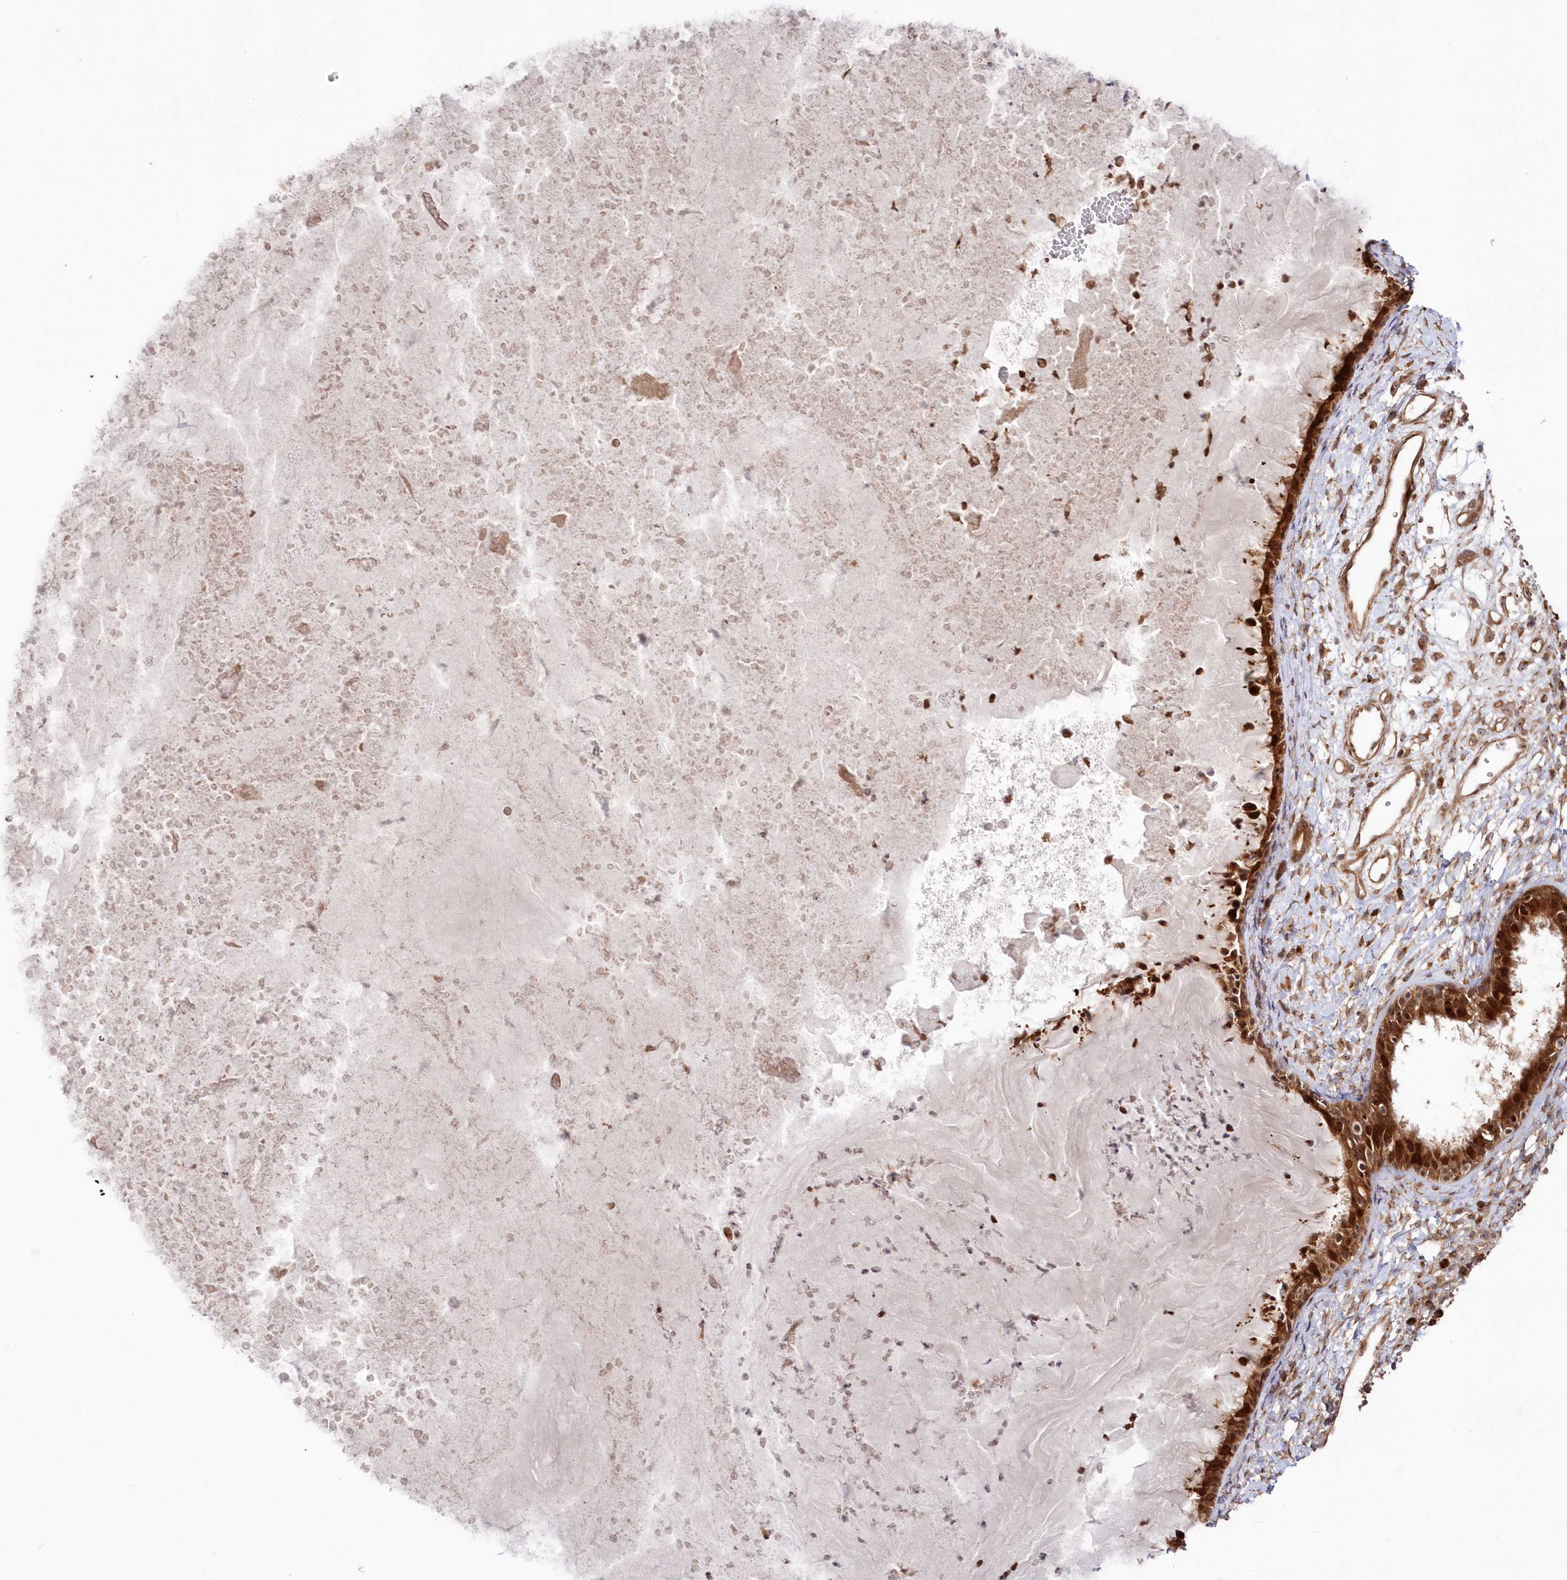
{"staining": {"intensity": "strong", "quantity": ">75%", "location": "cytoplasmic/membranous"}, "tissue": "nasopharynx", "cell_type": "Respiratory epithelial cells", "image_type": "normal", "snomed": [{"axis": "morphology", "description": "Normal tissue, NOS"}, {"axis": "topography", "description": "Nasopharynx"}], "caption": "The micrograph reveals a brown stain indicating the presence of a protein in the cytoplasmic/membranous of respiratory epithelial cells in nasopharynx. Using DAB (3,3'-diaminobenzidine) (brown) and hematoxylin (blue) stains, captured at high magnification using brightfield microscopy.", "gene": "TBCA", "patient": {"sex": "male", "age": 22}}